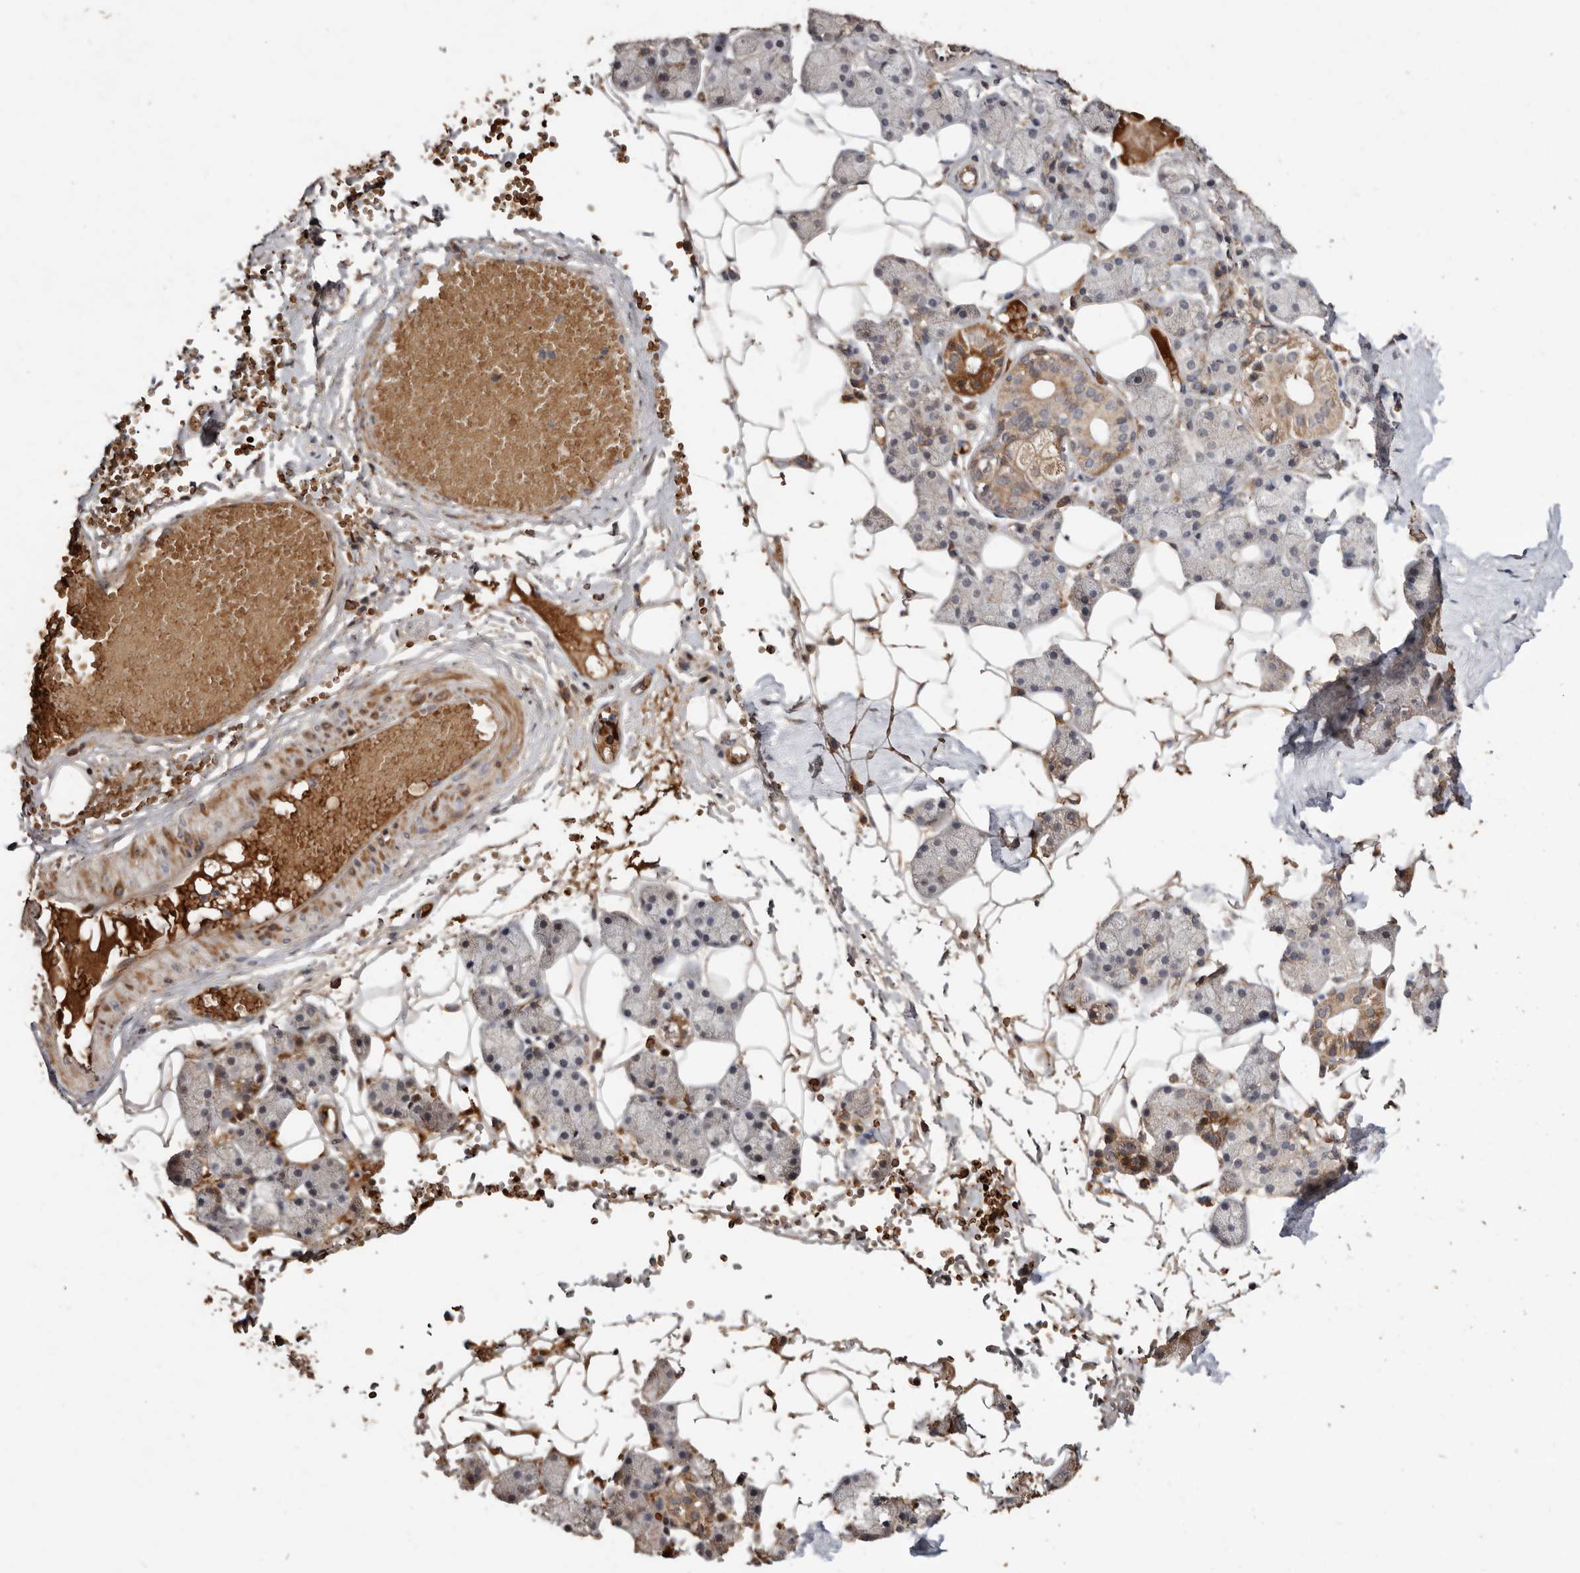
{"staining": {"intensity": "moderate", "quantity": "25%-75%", "location": "cytoplasmic/membranous"}, "tissue": "salivary gland", "cell_type": "Glandular cells", "image_type": "normal", "snomed": [{"axis": "morphology", "description": "Normal tissue, NOS"}, {"axis": "topography", "description": "Salivary gland"}], "caption": "The micrograph reveals staining of normal salivary gland, revealing moderate cytoplasmic/membranous protein positivity (brown color) within glandular cells.", "gene": "GRAMD2A", "patient": {"sex": "female", "age": 33}}